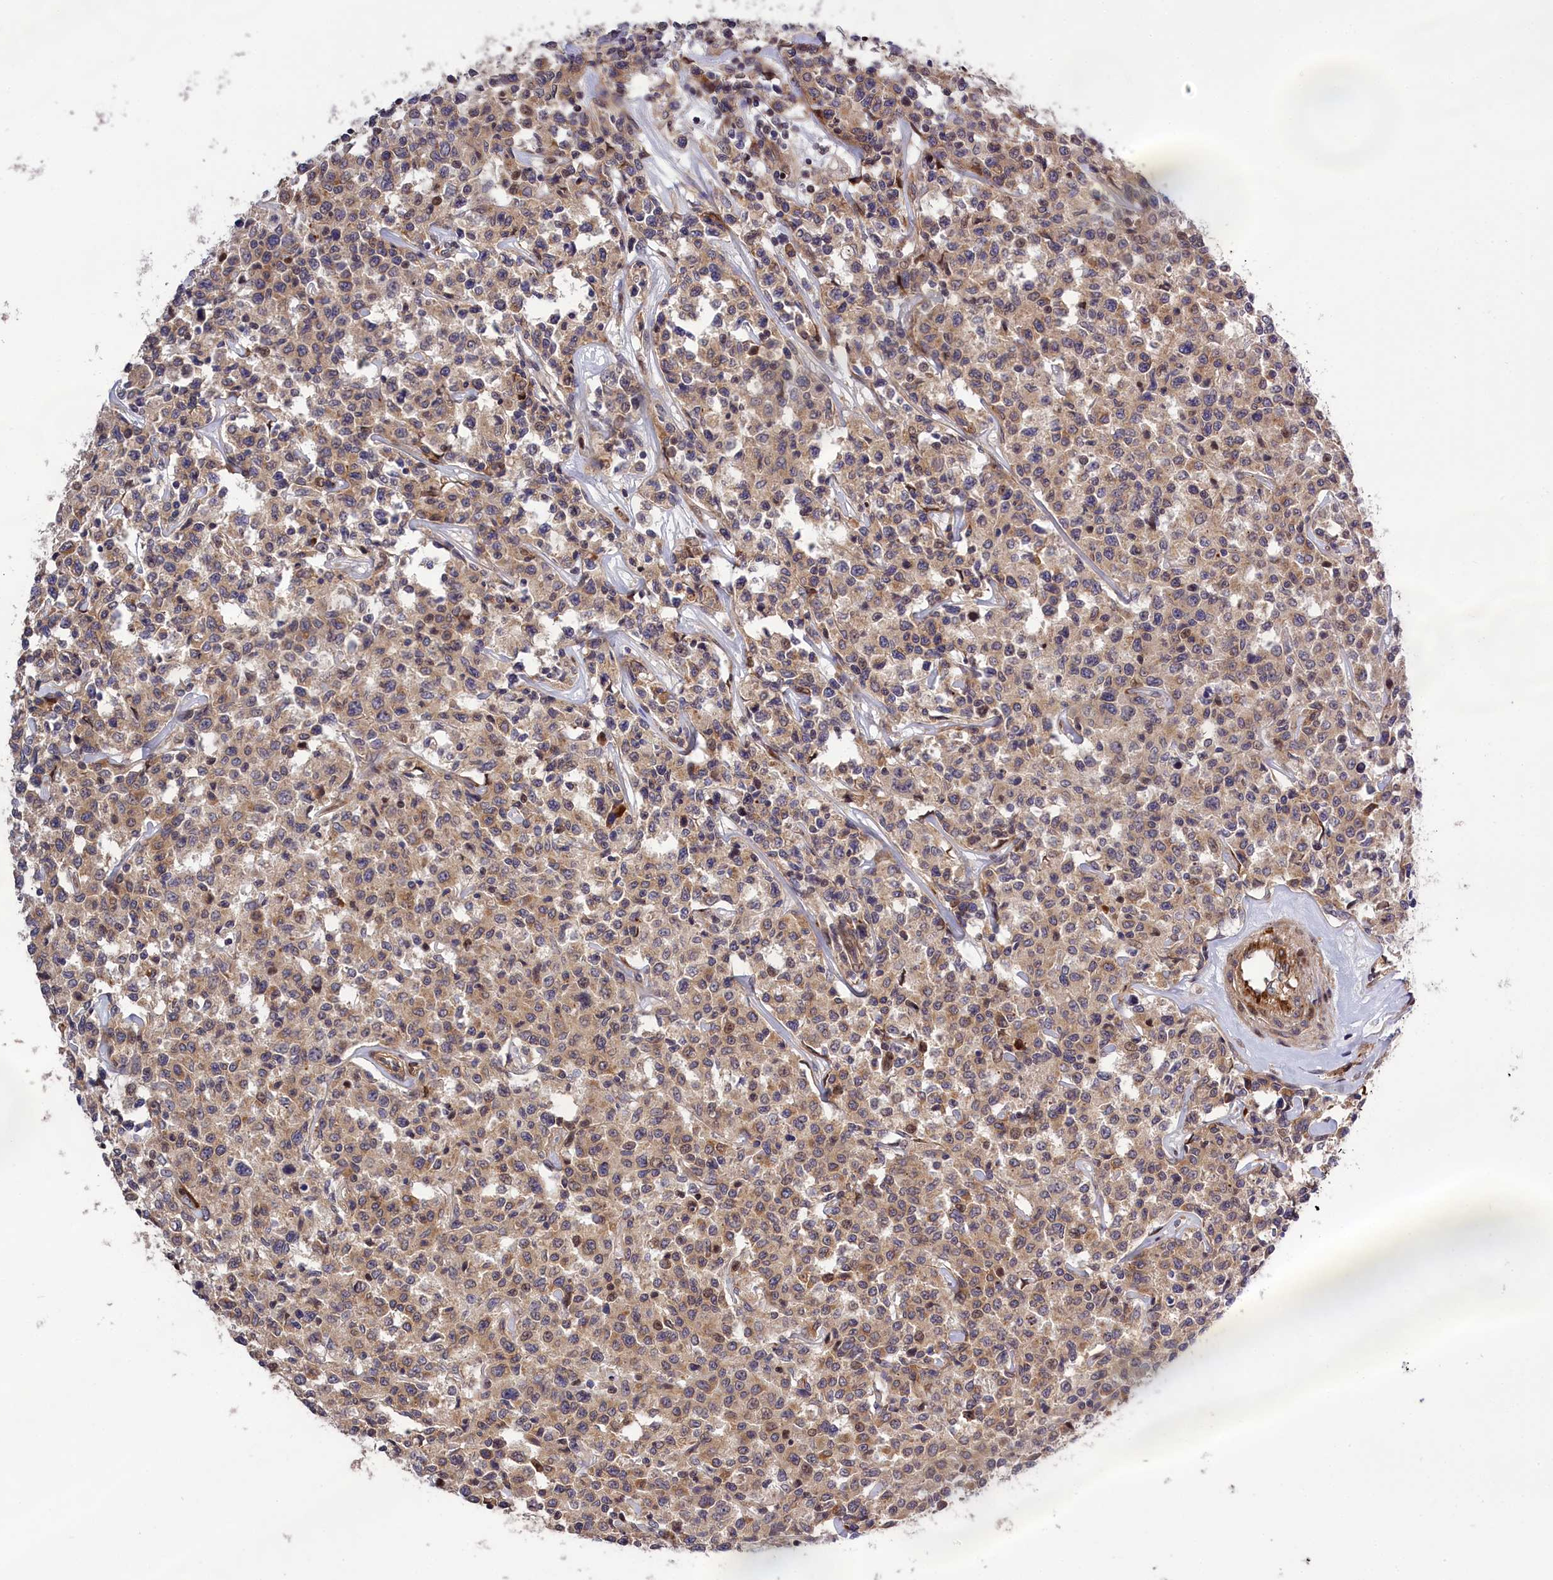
{"staining": {"intensity": "weak", "quantity": ">75%", "location": "cytoplasmic/membranous,nuclear"}, "tissue": "lymphoma", "cell_type": "Tumor cells", "image_type": "cancer", "snomed": [{"axis": "morphology", "description": "Malignant lymphoma, non-Hodgkin's type, Low grade"}, {"axis": "topography", "description": "Small intestine"}], "caption": "An IHC histopathology image of neoplastic tissue is shown. Protein staining in brown shows weak cytoplasmic/membranous and nuclear positivity in low-grade malignant lymphoma, non-Hodgkin's type within tumor cells.", "gene": "DDX60L", "patient": {"sex": "female", "age": 59}}